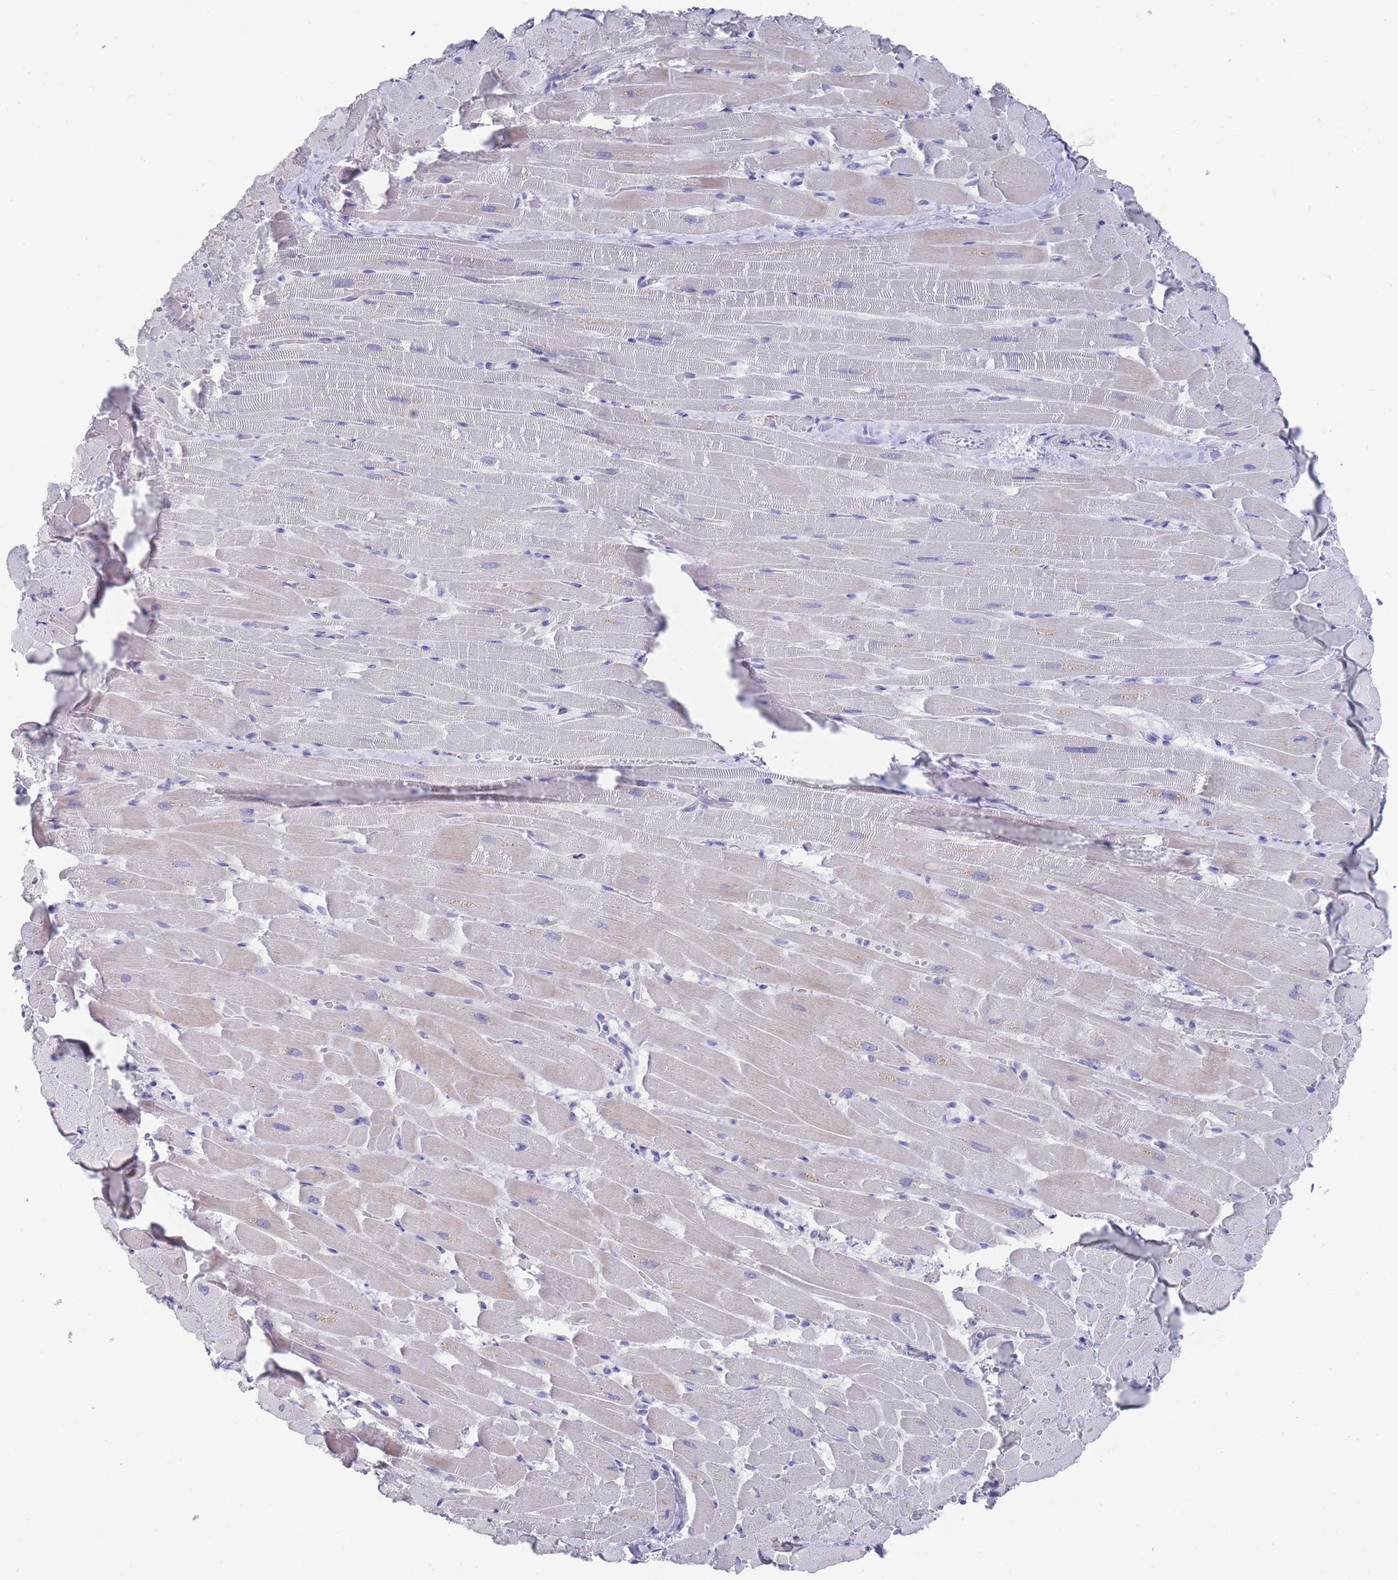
{"staining": {"intensity": "weak", "quantity": "<25%", "location": "cytoplasmic/membranous"}, "tissue": "heart muscle", "cell_type": "Cardiomyocytes", "image_type": "normal", "snomed": [{"axis": "morphology", "description": "Normal tissue, NOS"}, {"axis": "topography", "description": "Heart"}], "caption": "IHC of normal human heart muscle demonstrates no expression in cardiomyocytes.", "gene": "RAB2B", "patient": {"sex": "male", "age": 37}}